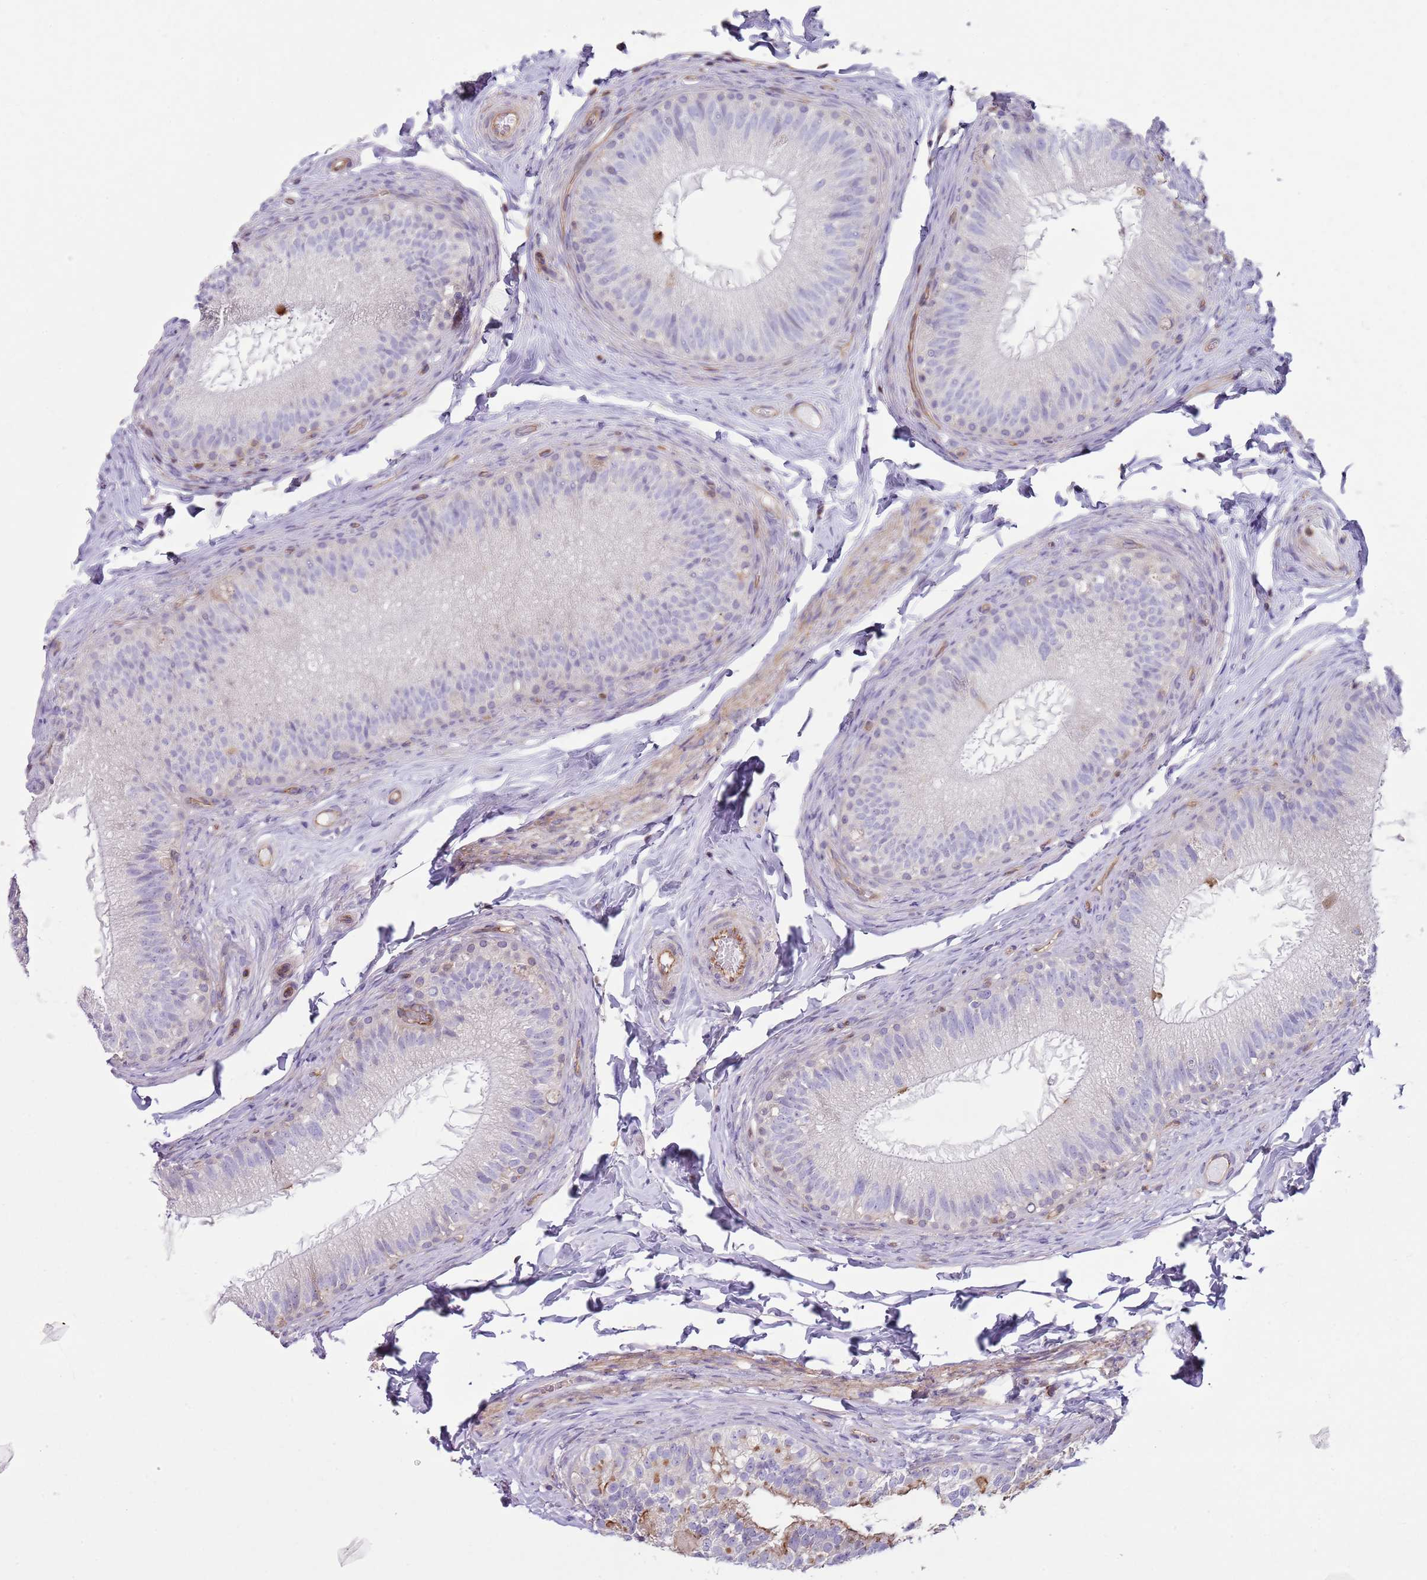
{"staining": {"intensity": "moderate", "quantity": "<25%", "location": "cytoplasmic/membranous"}, "tissue": "epididymis", "cell_type": "Glandular cells", "image_type": "normal", "snomed": [{"axis": "morphology", "description": "Normal tissue, NOS"}, {"axis": "topography", "description": "Epididymis"}], "caption": "The micrograph exhibits staining of normal epididymis, revealing moderate cytoplasmic/membranous protein expression (brown color) within glandular cells. The protein is stained brown, and the nuclei are stained in blue (DAB IHC with brightfield microscopy, high magnification).", "gene": "GNAI1", "patient": {"sex": "male", "age": 49}}